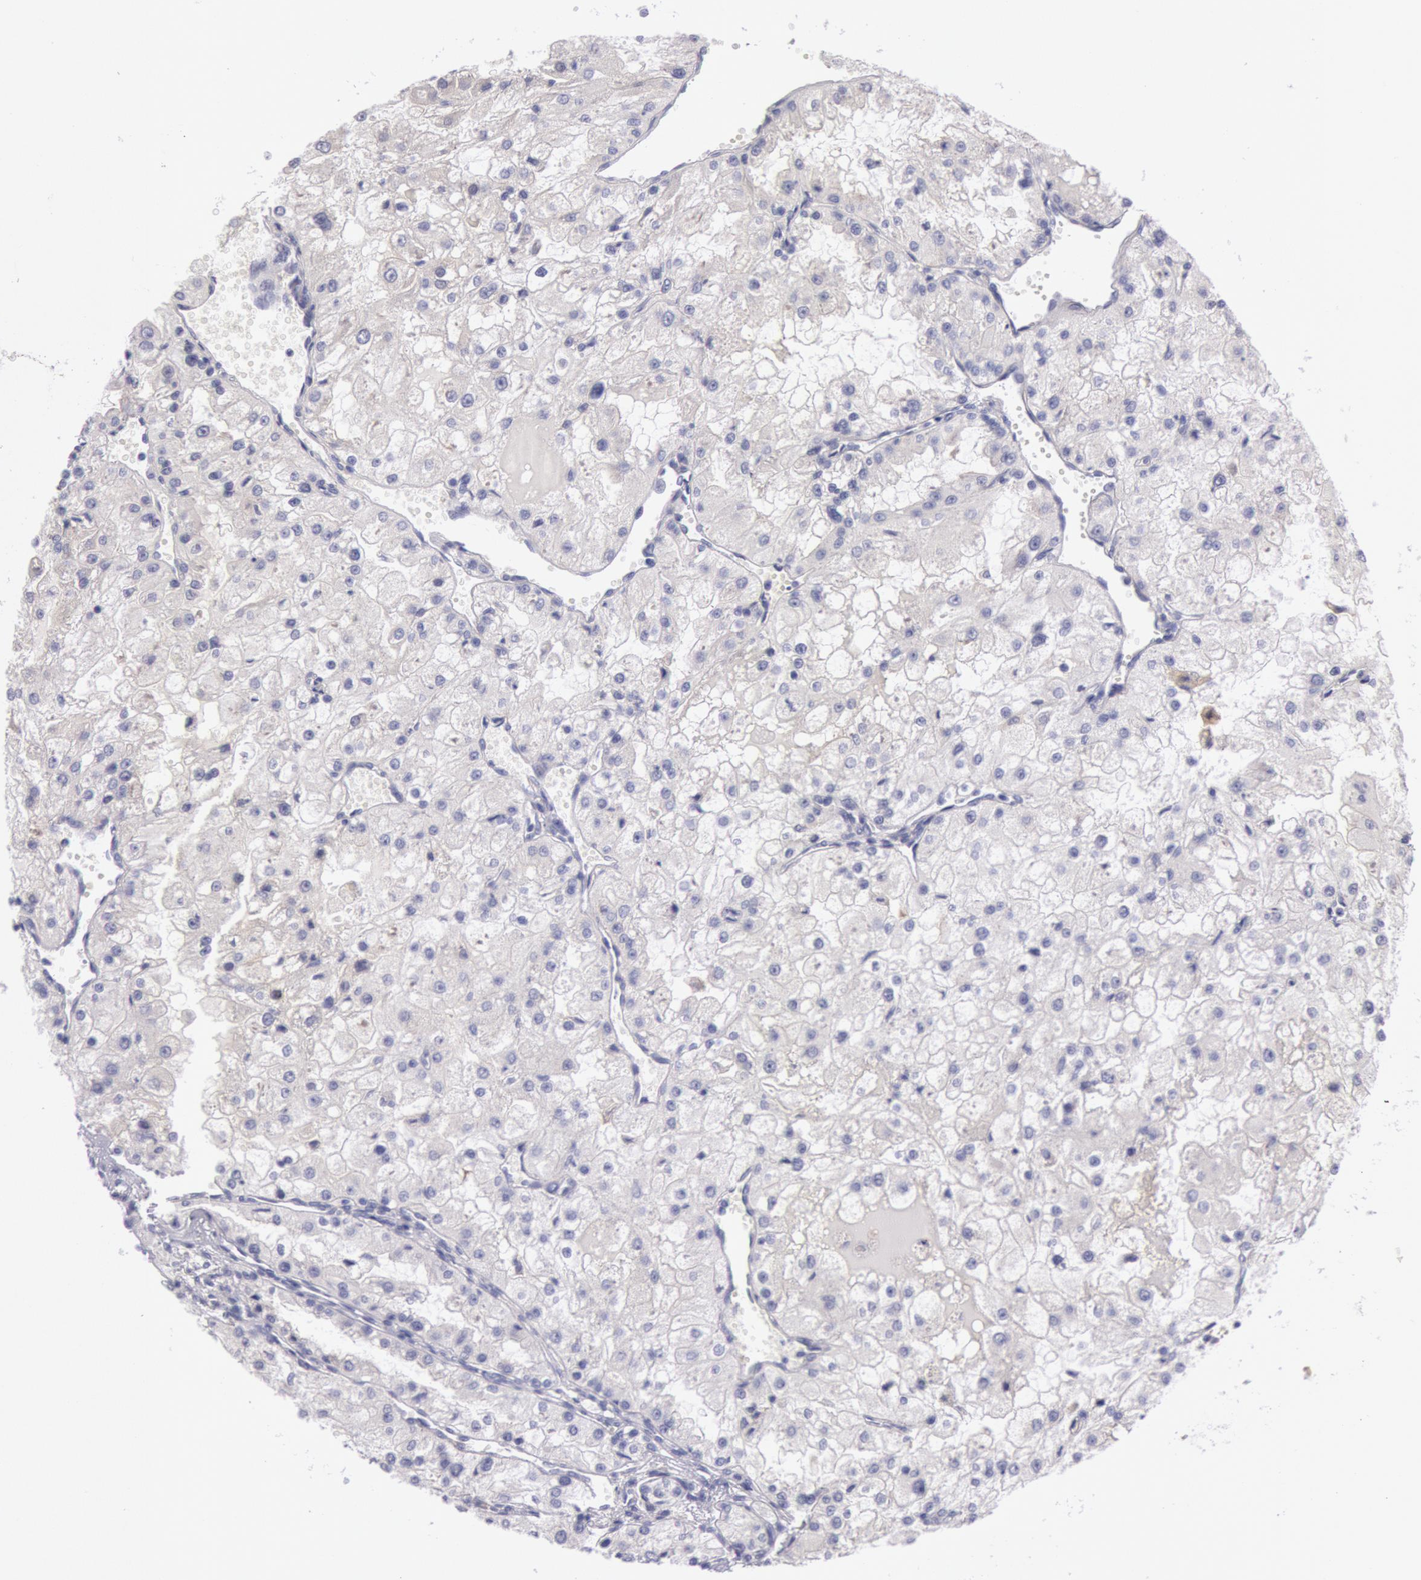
{"staining": {"intensity": "negative", "quantity": "none", "location": "none"}, "tissue": "renal cancer", "cell_type": "Tumor cells", "image_type": "cancer", "snomed": [{"axis": "morphology", "description": "Adenocarcinoma, NOS"}, {"axis": "topography", "description": "Kidney"}], "caption": "IHC photomicrograph of human renal cancer (adenocarcinoma) stained for a protein (brown), which displays no positivity in tumor cells.", "gene": "MYO5A", "patient": {"sex": "female", "age": 74}}